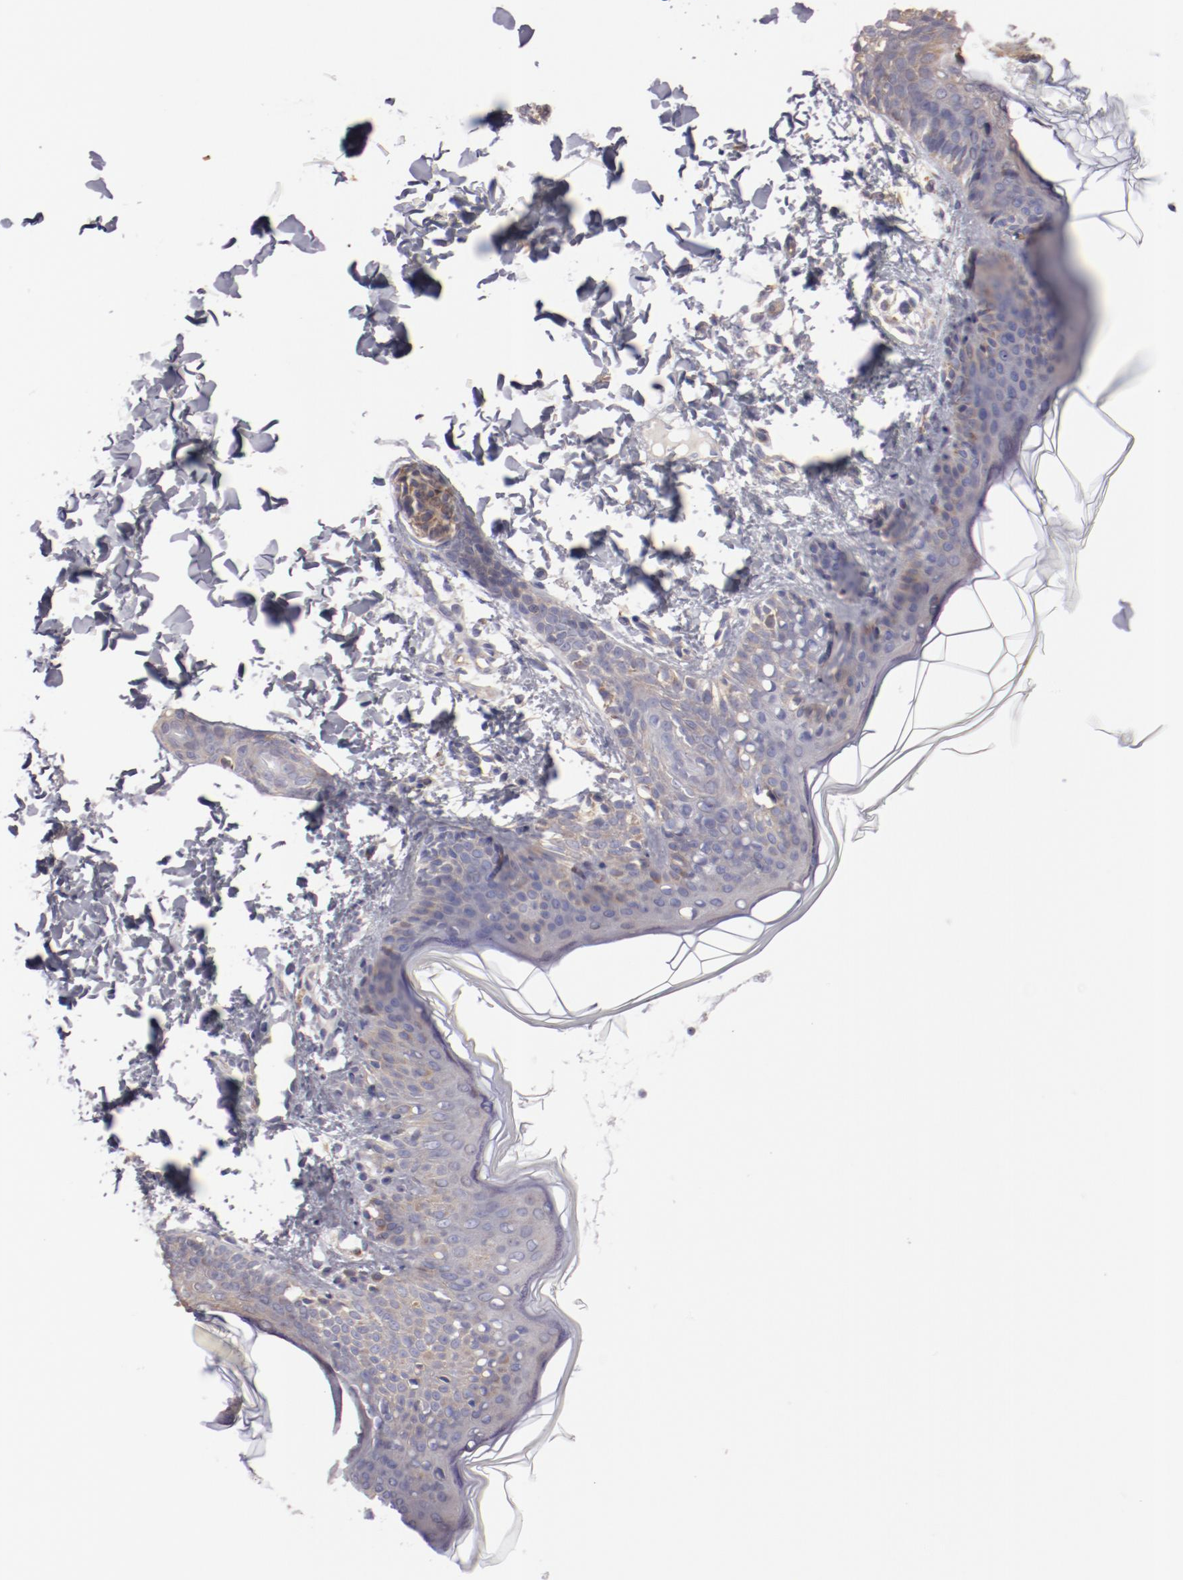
{"staining": {"intensity": "negative", "quantity": "none", "location": "none"}, "tissue": "skin", "cell_type": "Fibroblasts", "image_type": "normal", "snomed": [{"axis": "morphology", "description": "Normal tissue, NOS"}, {"axis": "topography", "description": "Skin"}], "caption": "Micrograph shows no protein expression in fibroblasts of unremarkable skin. (DAB IHC, high magnification).", "gene": "ENTPD5", "patient": {"sex": "female", "age": 4}}